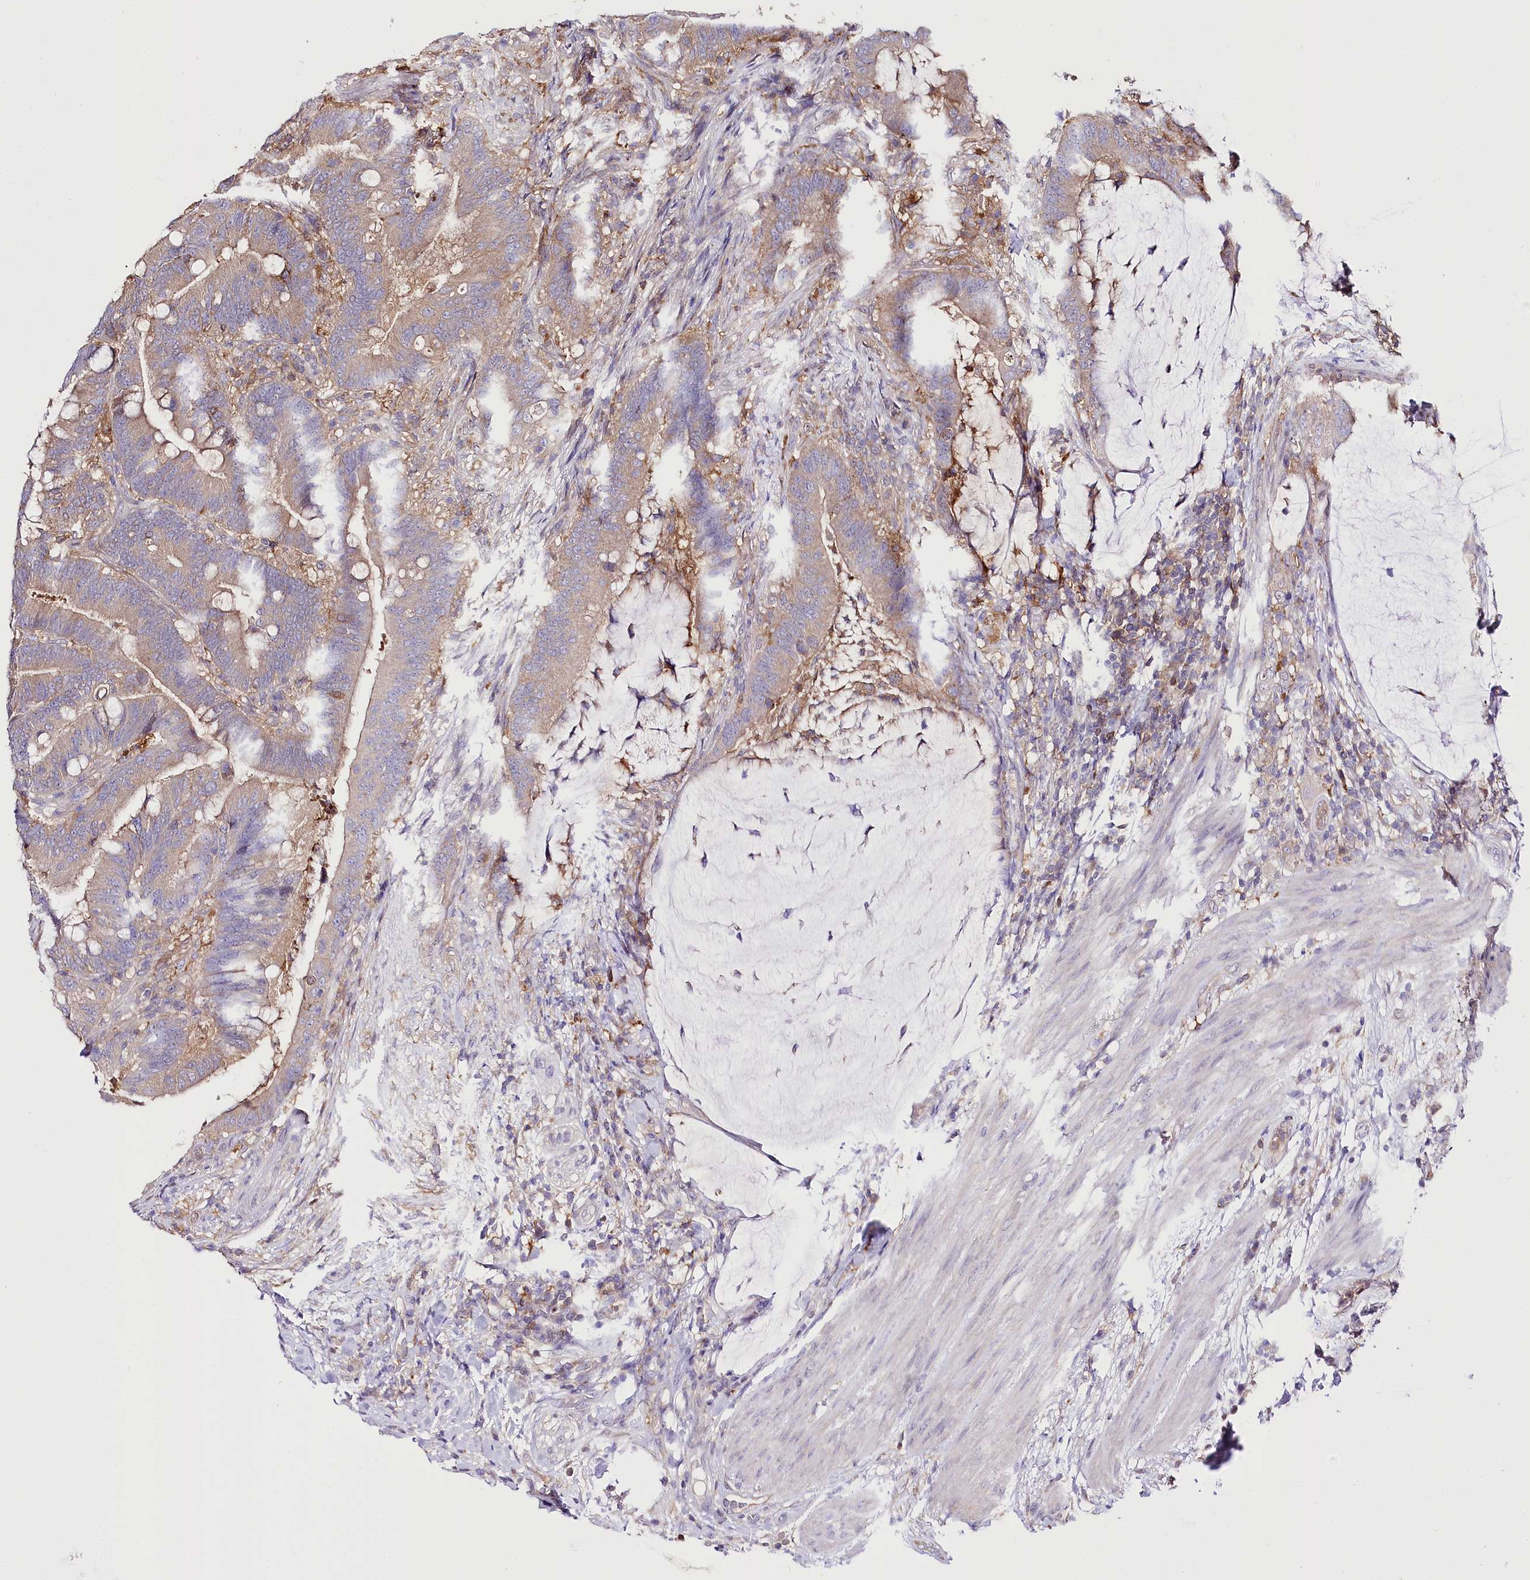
{"staining": {"intensity": "weak", "quantity": "25%-75%", "location": "cytoplasmic/membranous"}, "tissue": "colorectal cancer", "cell_type": "Tumor cells", "image_type": "cancer", "snomed": [{"axis": "morphology", "description": "Adenocarcinoma, NOS"}, {"axis": "topography", "description": "Colon"}], "caption": "A brown stain highlights weak cytoplasmic/membranous staining of a protein in human adenocarcinoma (colorectal) tumor cells.", "gene": "UGP2", "patient": {"sex": "female", "age": 66}}